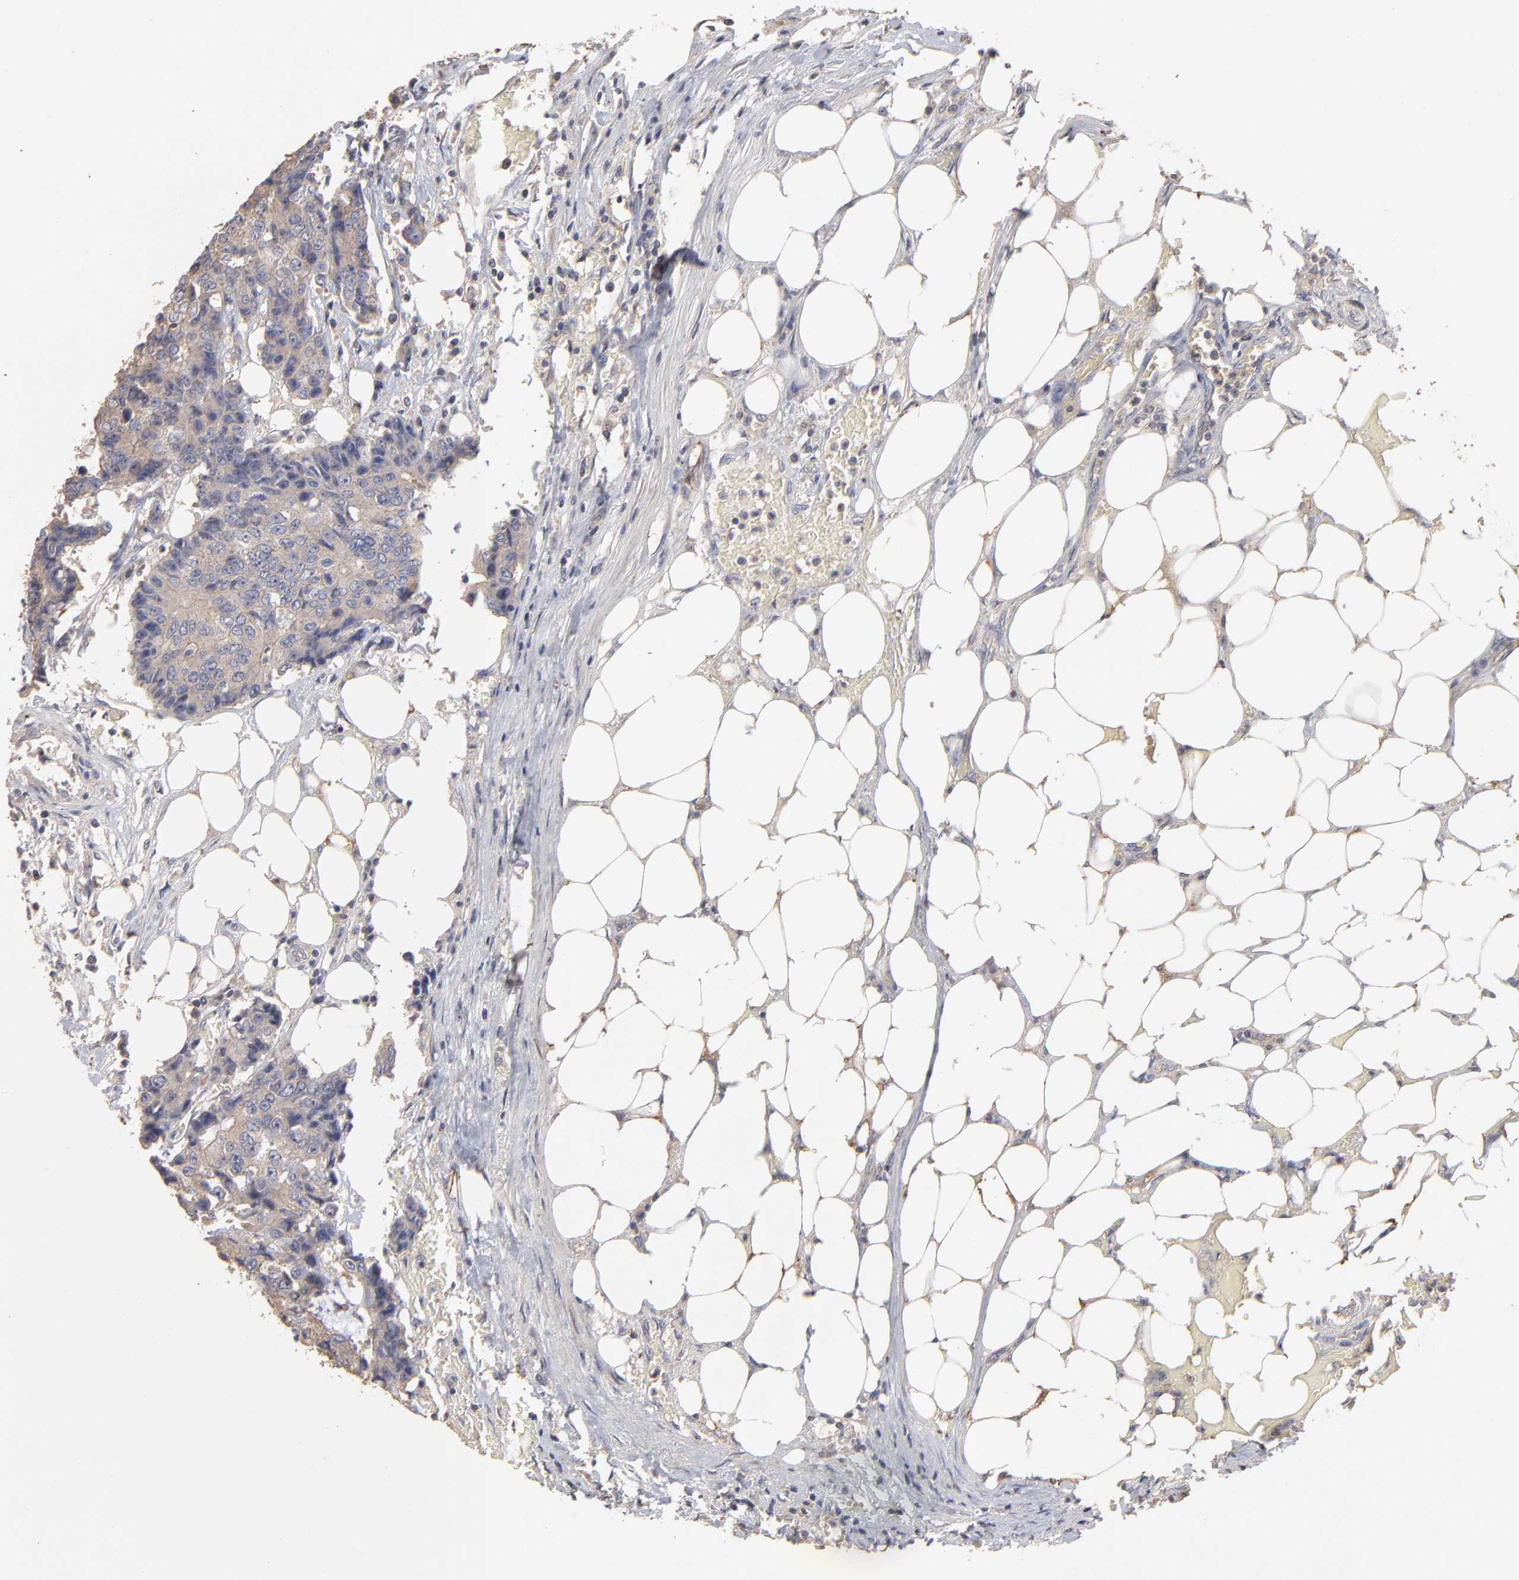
{"staining": {"intensity": "weak", "quantity": ">75%", "location": "cytoplasmic/membranous"}, "tissue": "colorectal cancer", "cell_type": "Tumor cells", "image_type": "cancer", "snomed": [{"axis": "morphology", "description": "Adenocarcinoma, NOS"}, {"axis": "topography", "description": "Colon"}], "caption": "Colorectal cancer (adenocarcinoma) stained with IHC reveals weak cytoplasmic/membranous positivity in approximately >75% of tumor cells.", "gene": "TANGO2", "patient": {"sex": "female", "age": 86}}